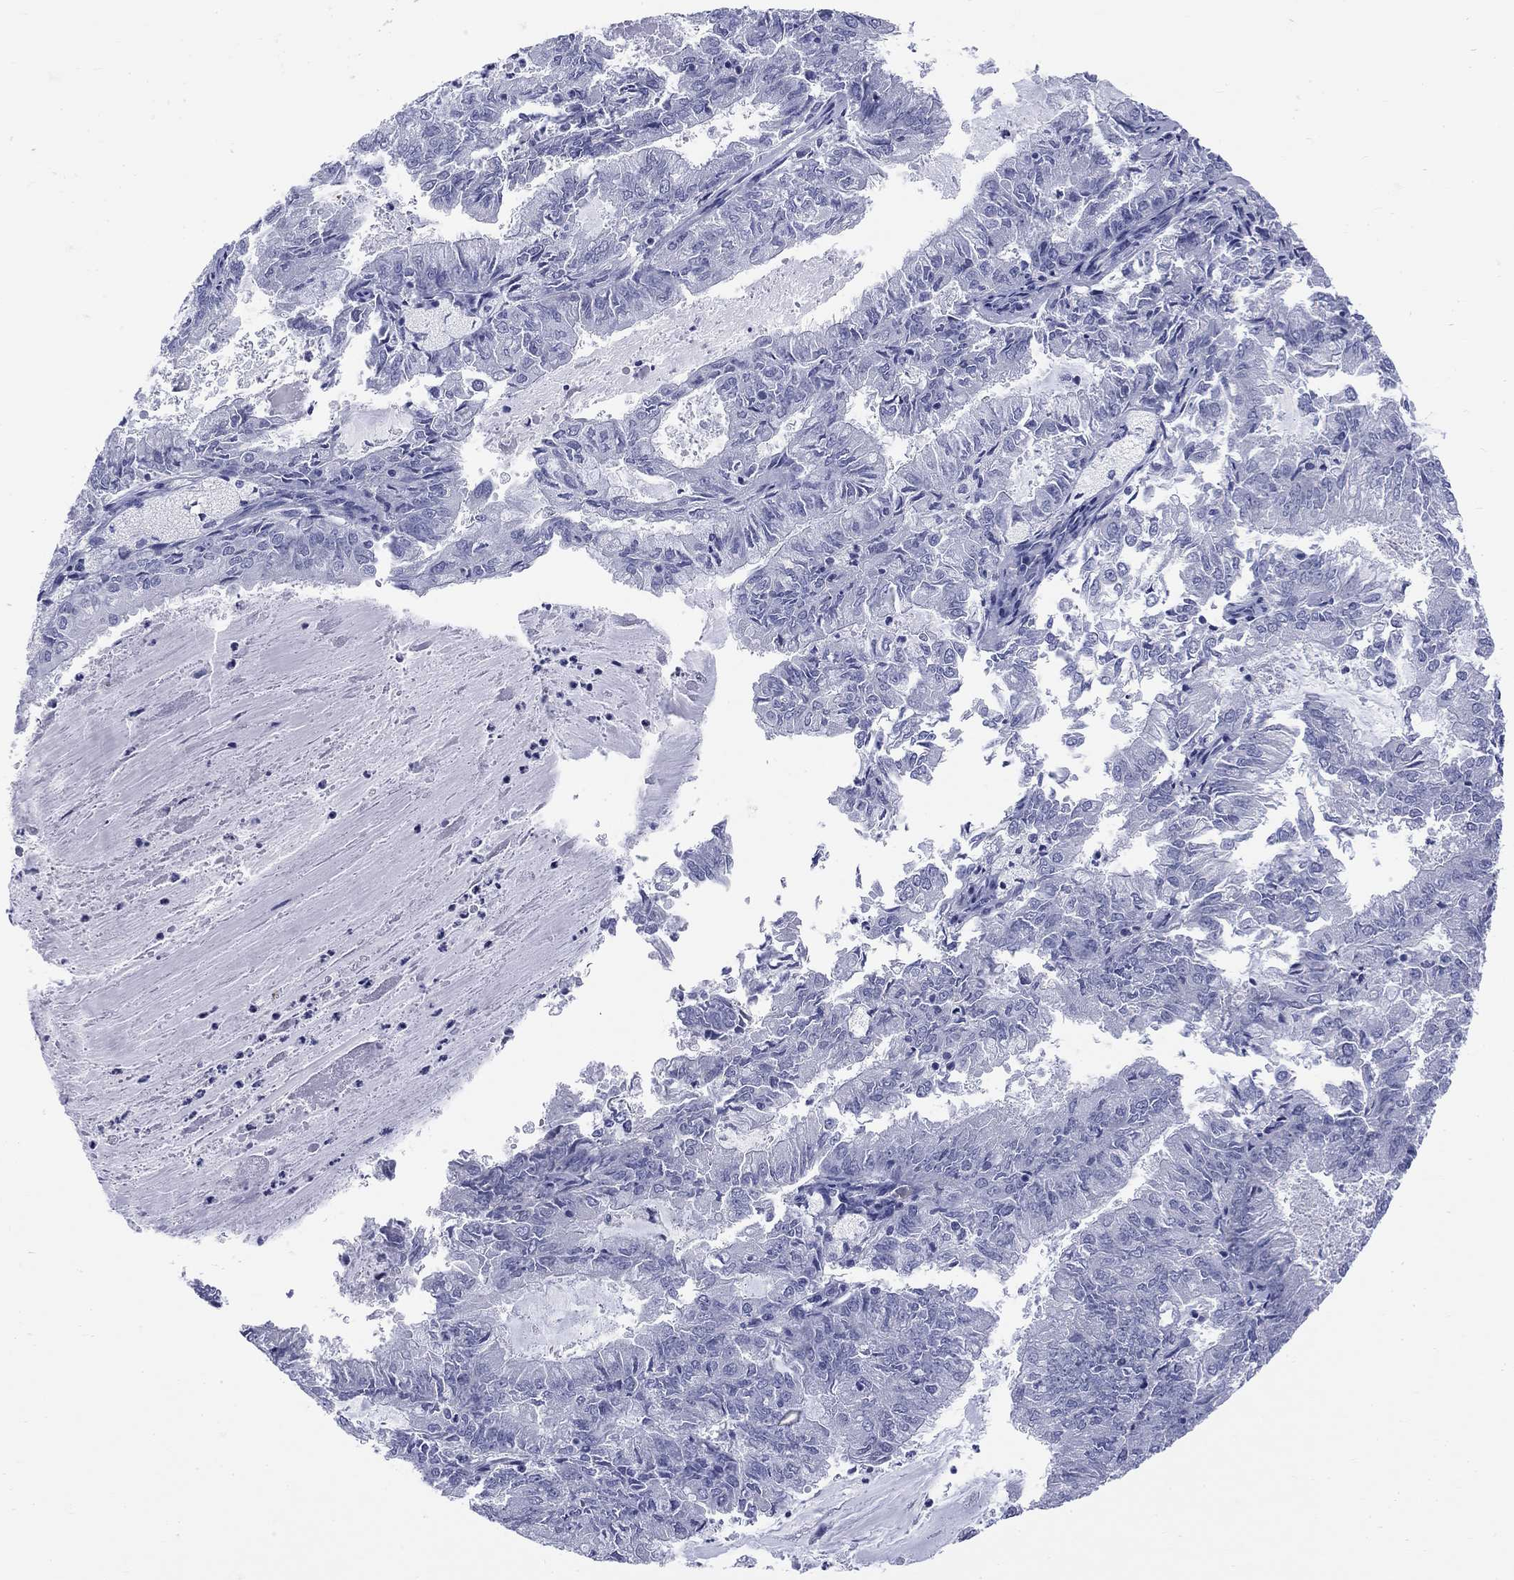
{"staining": {"intensity": "negative", "quantity": "none", "location": "none"}, "tissue": "endometrial cancer", "cell_type": "Tumor cells", "image_type": "cancer", "snomed": [{"axis": "morphology", "description": "Adenocarcinoma, NOS"}, {"axis": "topography", "description": "Endometrium"}], "caption": "High magnification brightfield microscopy of endometrial cancer stained with DAB (3,3'-diaminobenzidine) (brown) and counterstained with hematoxylin (blue): tumor cells show no significant positivity. Brightfield microscopy of immunohistochemistry (IHC) stained with DAB (3,3'-diaminobenzidine) (brown) and hematoxylin (blue), captured at high magnification.", "gene": "ECEL1", "patient": {"sex": "female", "age": 57}}